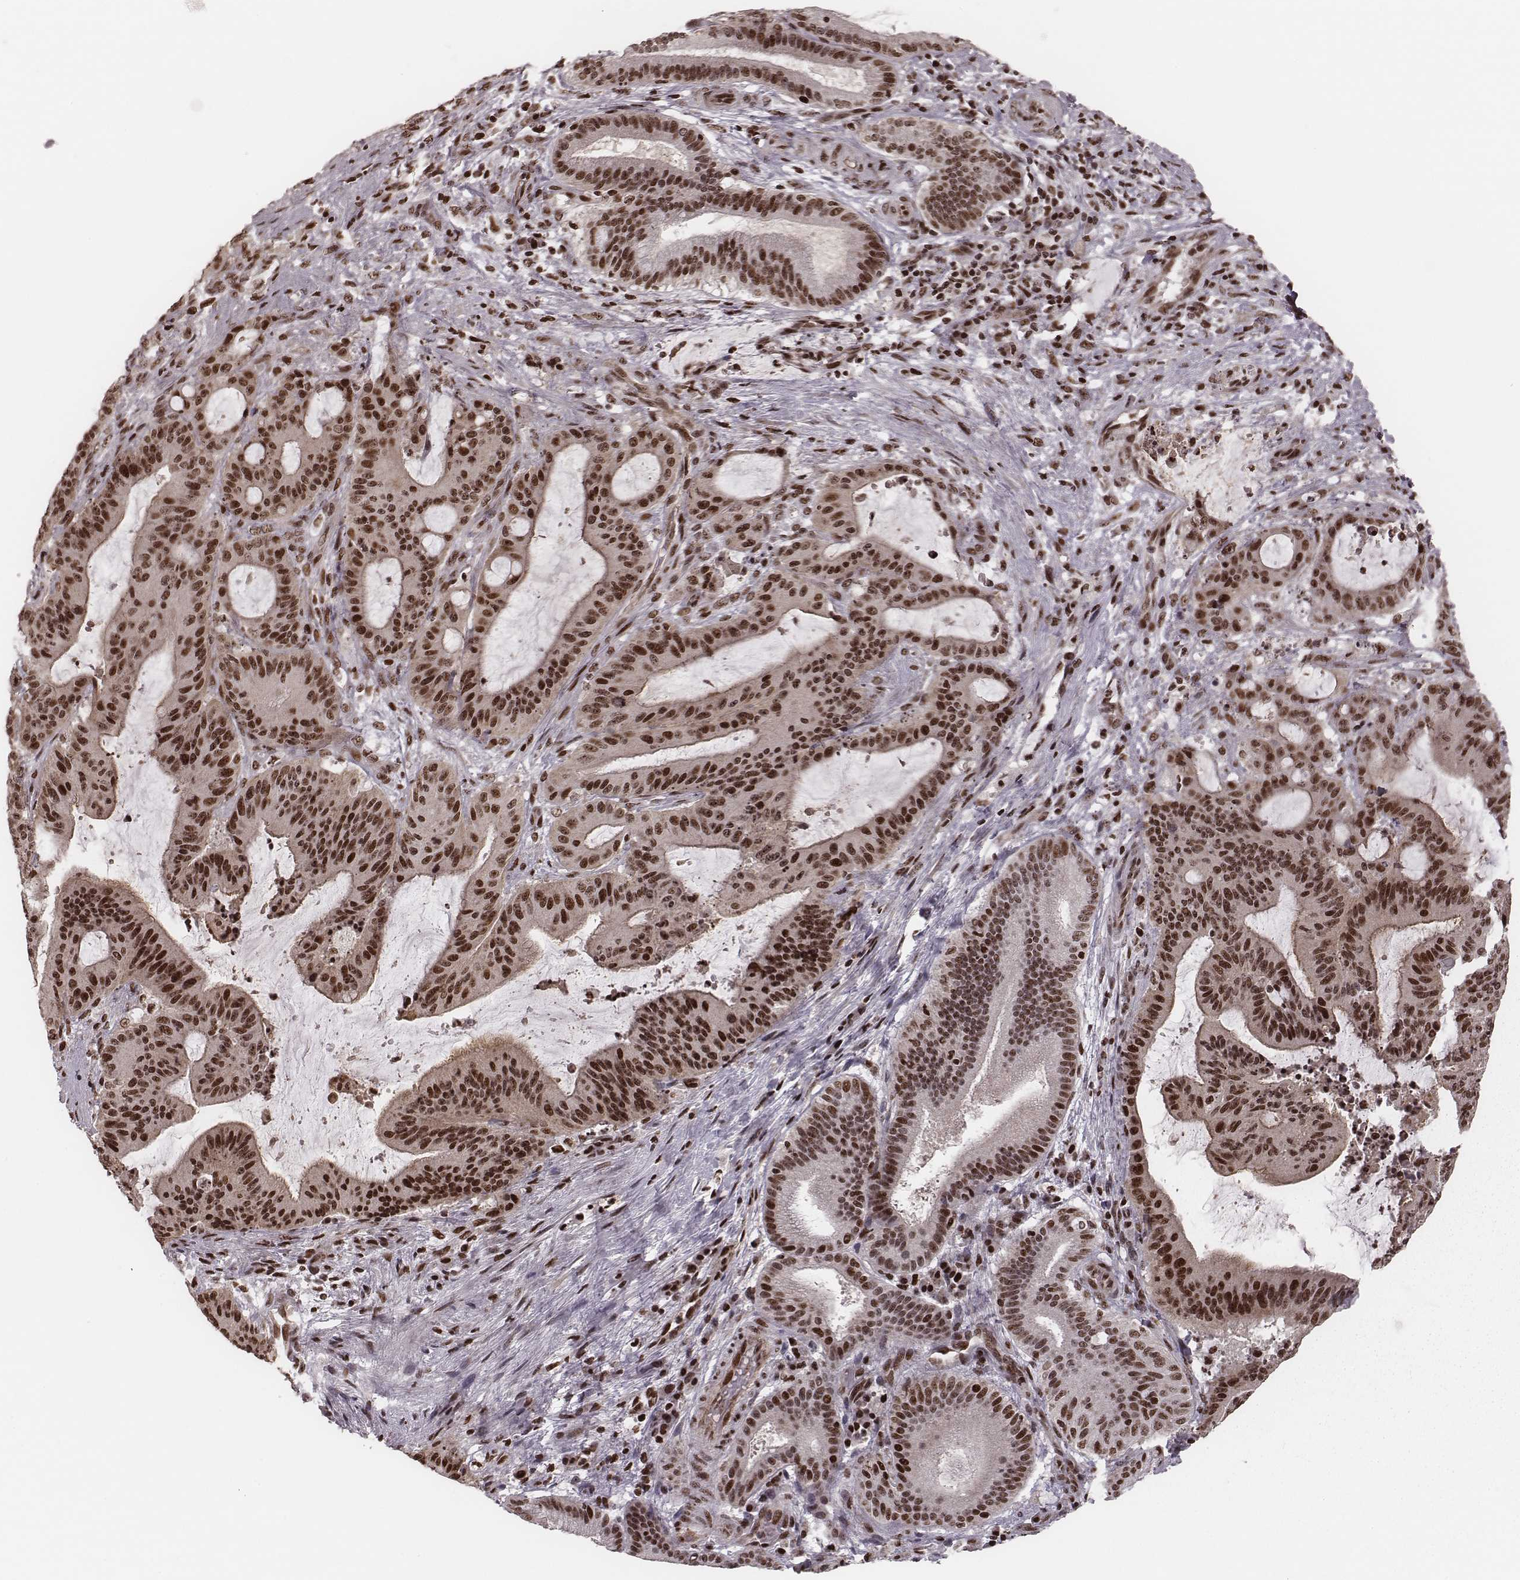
{"staining": {"intensity": "moderate", "quantity": ">75%", "location": "cytoplasmic/membranous,nuclear"}, "tissue": "liver cancer", "cell_type": "Tumor cells", "image_type": "cancer", "snomed": [{"axis": "morphology", "description": "Cholangiocarcinoma"}, {"axis": "topography", "description": "Liver"}], "caption": "Liver cancer (cholangiocarcinoma) tissue reveals moderate cytoplasmic/membranous and nuclear positivity in approximately >75% of tumor cells, visualized by immunohistochemistry.", "gene": "VRK3", "patient": {"sex": "female", "age": 73}}